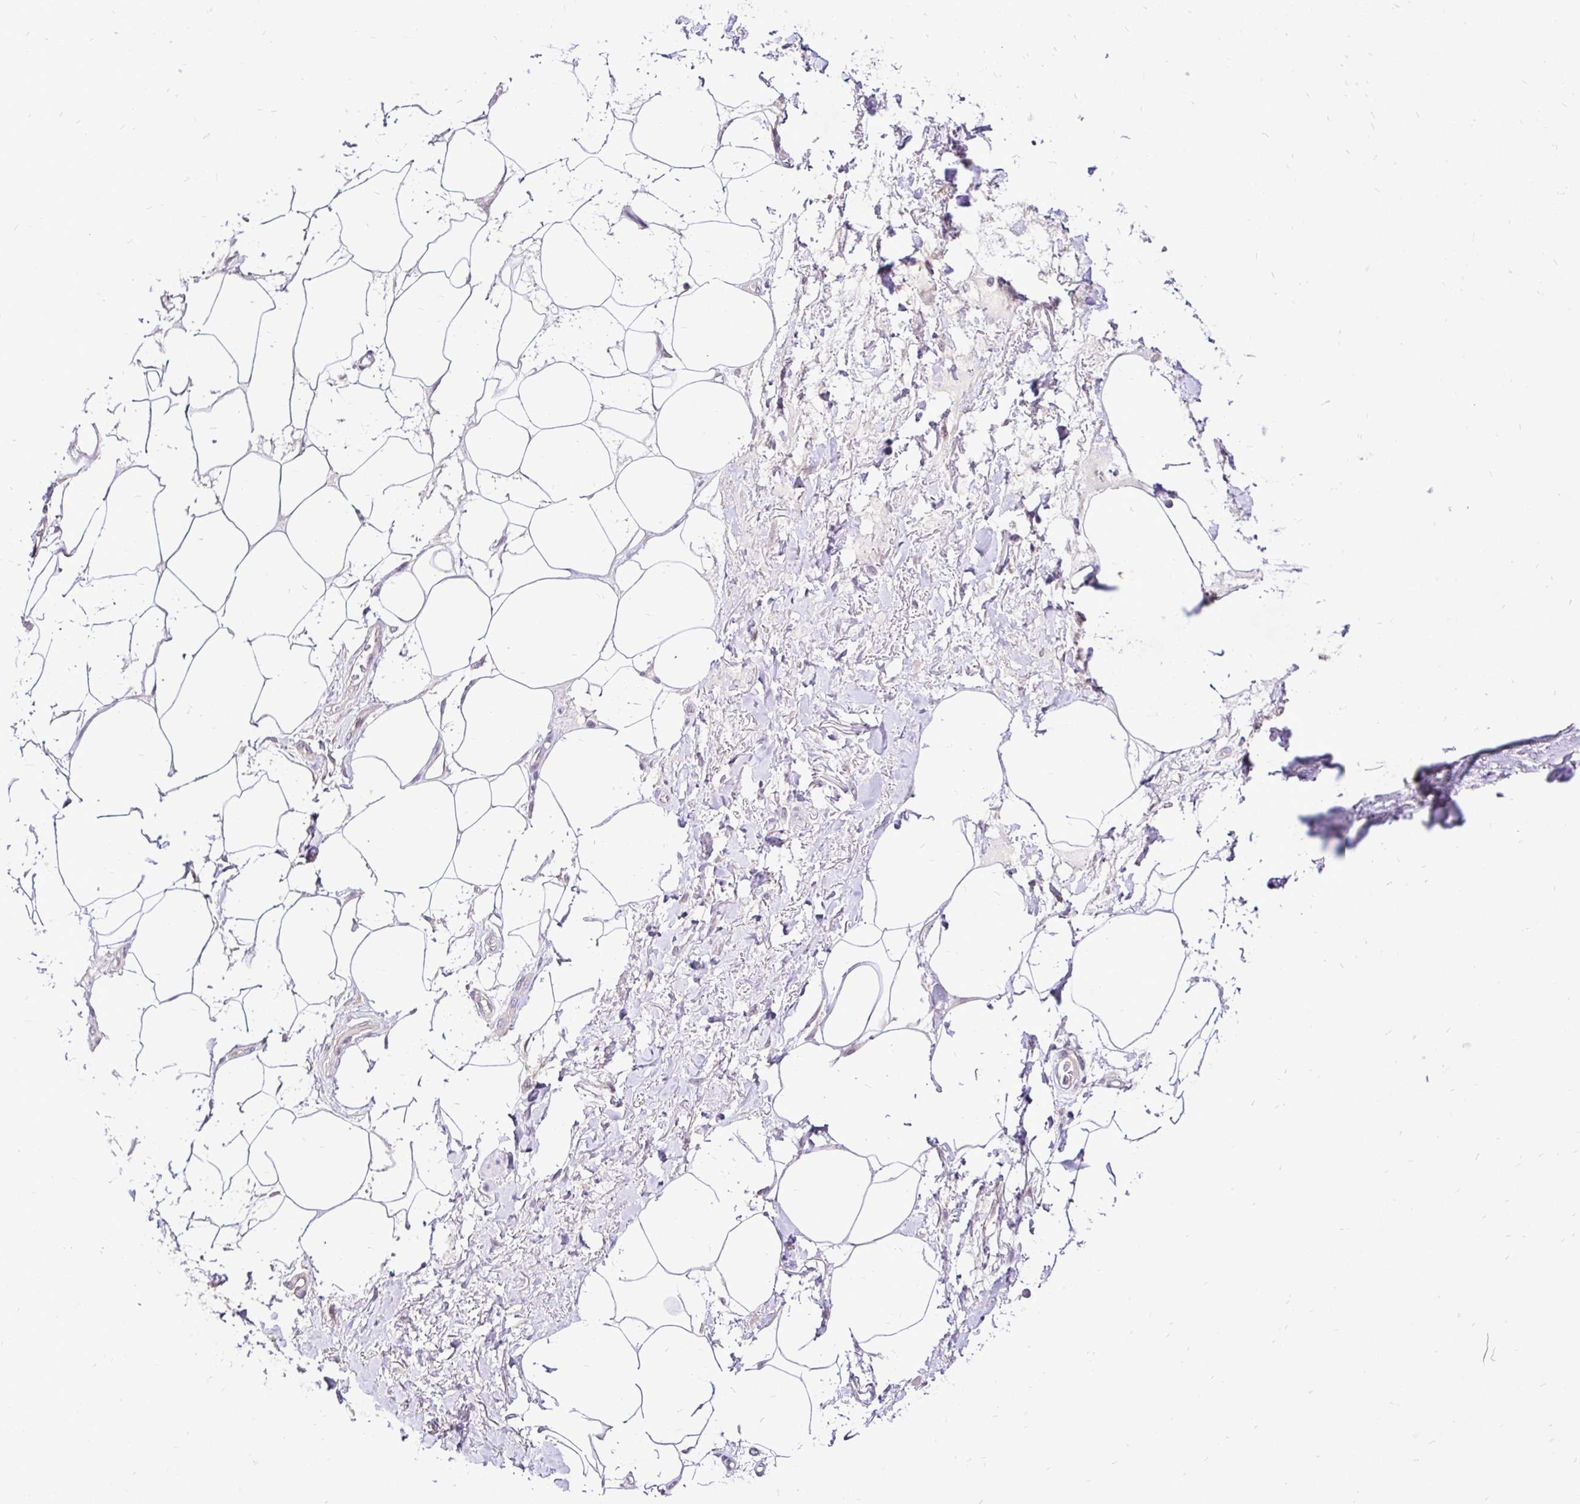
{"staining": {"intensity": "negative", "quantity": "none", "location": "none"}, "tissue": "adipose tissue", "cell_type": "Adipocytes", "image_type": "normal", "snomed": [{"axis": "morphology", "description": "Normal tissue, NOS"}, {"axis": "topography", "description": "Vagina"}, {"axis": "topography", "description": "Peripheral nerve tissue"}], "caption": "High power microscopy photomicrograph of an IHC micrograph of normal adipose tissue, revealing no significant positivity in adipocytes.", "gene": "UBE2M", "patient": {"sex": "female", "age": 71}}